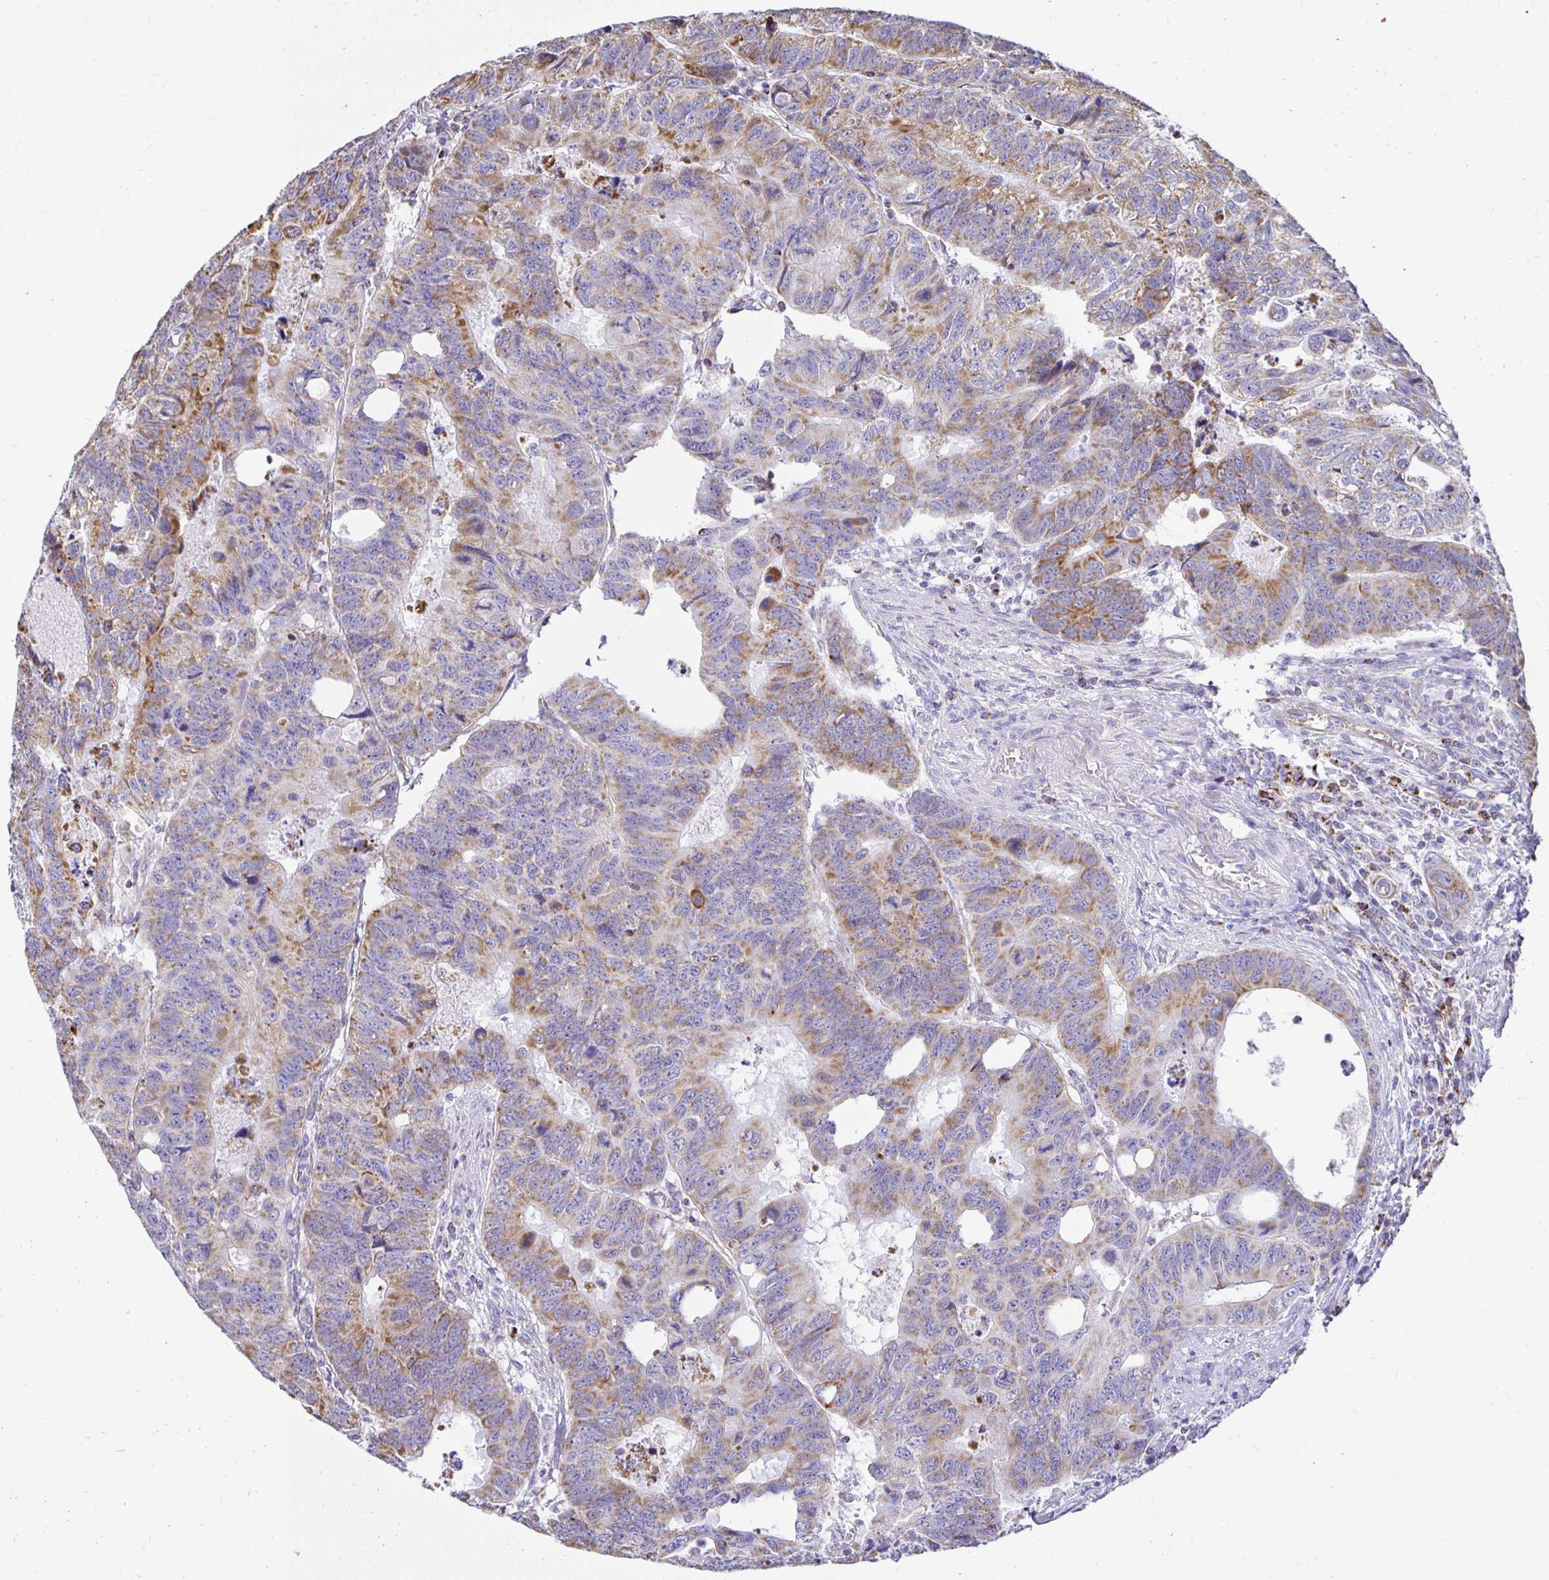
{"staining": {"intensity": "moderate", "quantity": ">75%", "location": "cytoplasmic/membranous"}, "tissue": "colorectal cancer", "cell_type": "Tumor cells", "image_type": "cancer", "snomed": [{"axis": "morphology", "description": "Adenocarcinoma, NOS"}, {"axis": "topography", "description": "Colon"}], "caption": "This is an image of immunohistochemistry staining of colorectal cancer (adenocarcinoma), which shows moderate expression in the cytoplasmic/membranous of tumor cells.", "gene": "PLAAT2", "patient": {"sex": "male", "age": 62}}